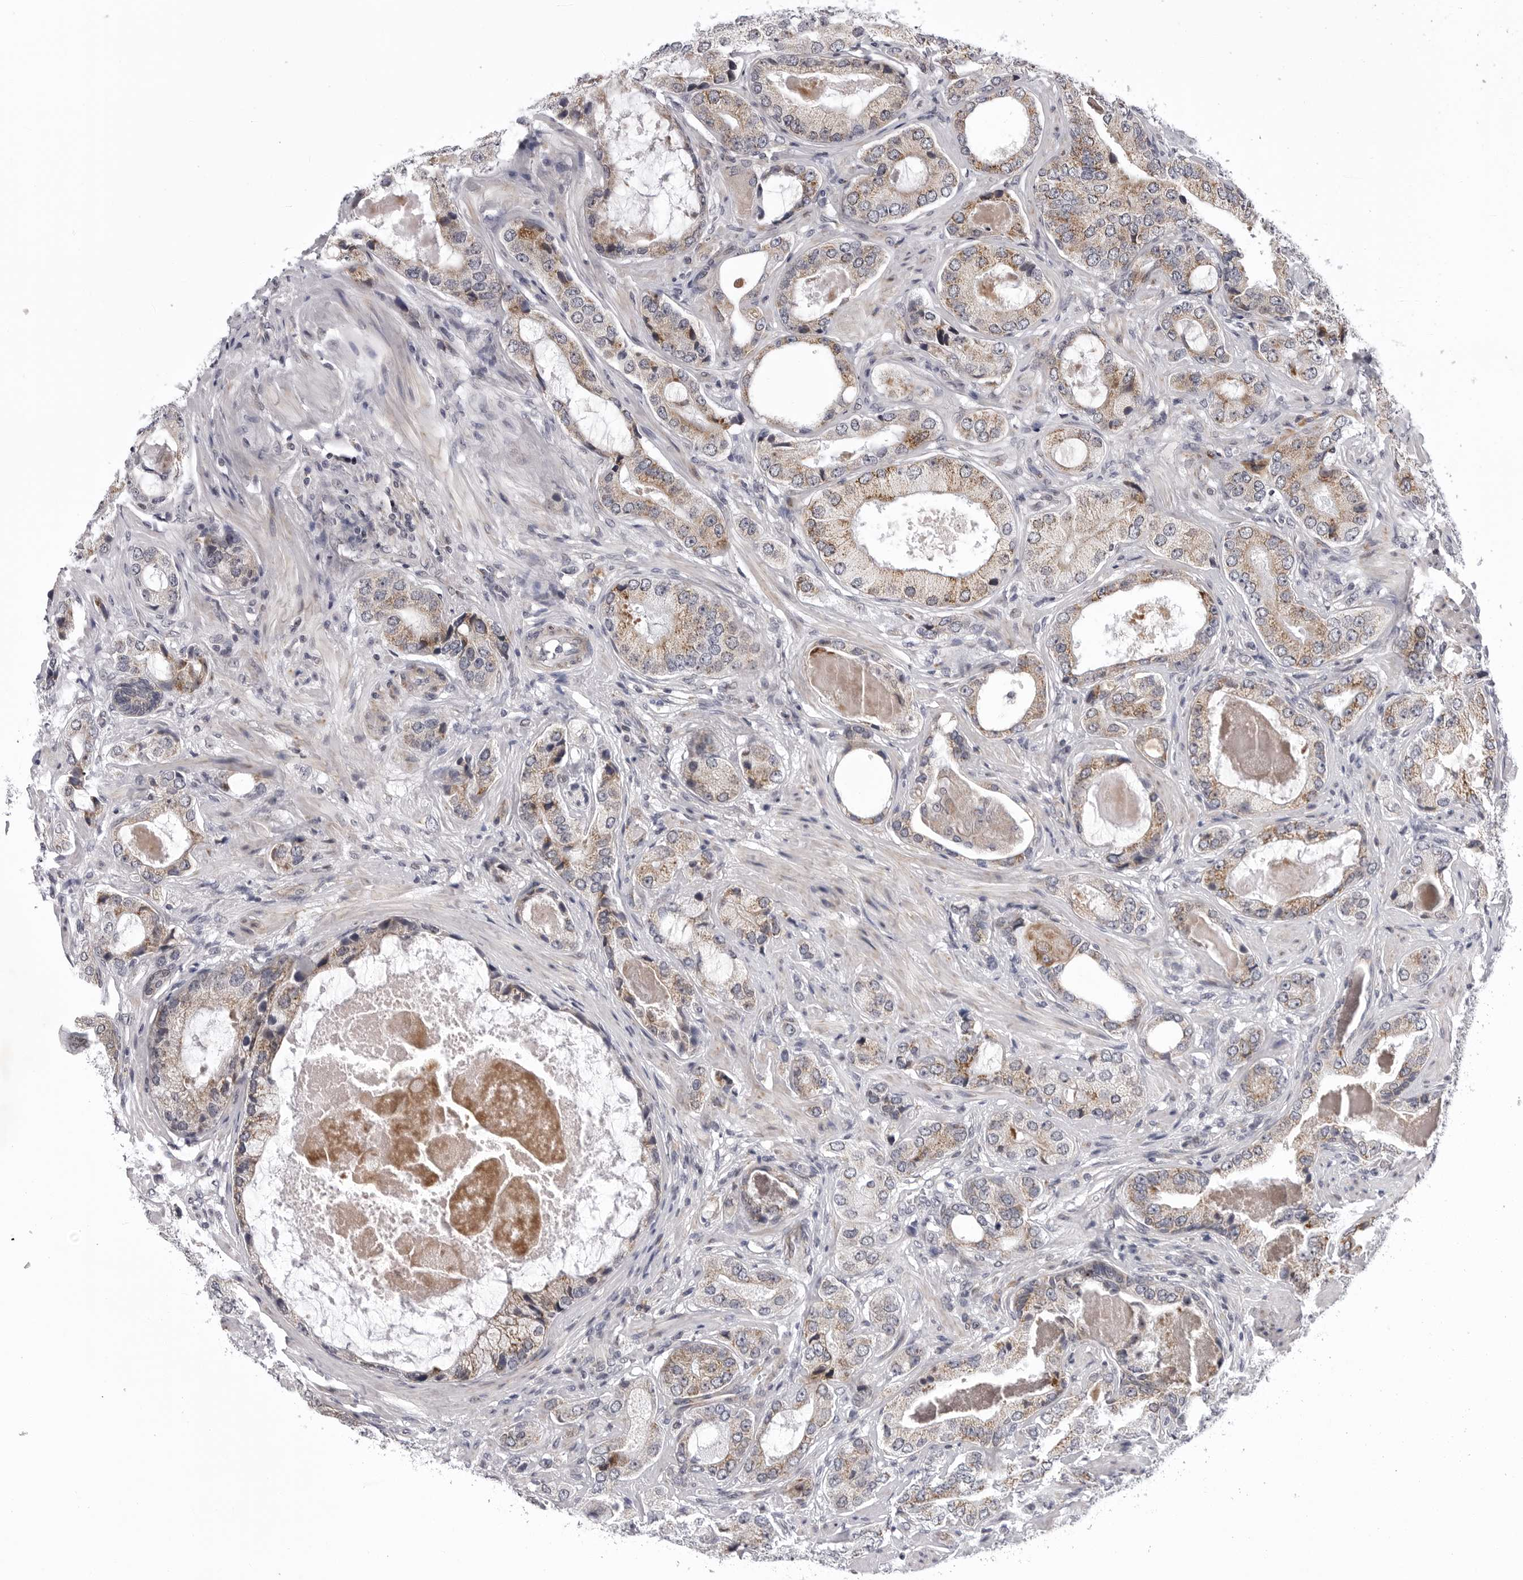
{"staining": {"intensity": "weak", "quantity": ">75%", "location": "cytoplasmic/membranous"}, "tissue": "prostate cancer", "cell_type": "Tumor cells", "image_type": "cancer", "snomed": [{"axis": "morphology", "description": "Normal tissue, NOS"}, {"axis": "morphology", "description": "Adenocarcinoma, High grade"}, {"axis": "topography", "description": "Prostate"}, {"axis": "topography", "description": "Peripheral nerve tissue"}], "caption": "Approximately >75% of tumor cells in prostate adenocarcinoma (high-grade) reveal weak cytoplasmic/membranous protein positivity as visualized by brown immunohistochemical staining.", "gene": "CDK20", "patient": {"sex": "male", "age": 59}}